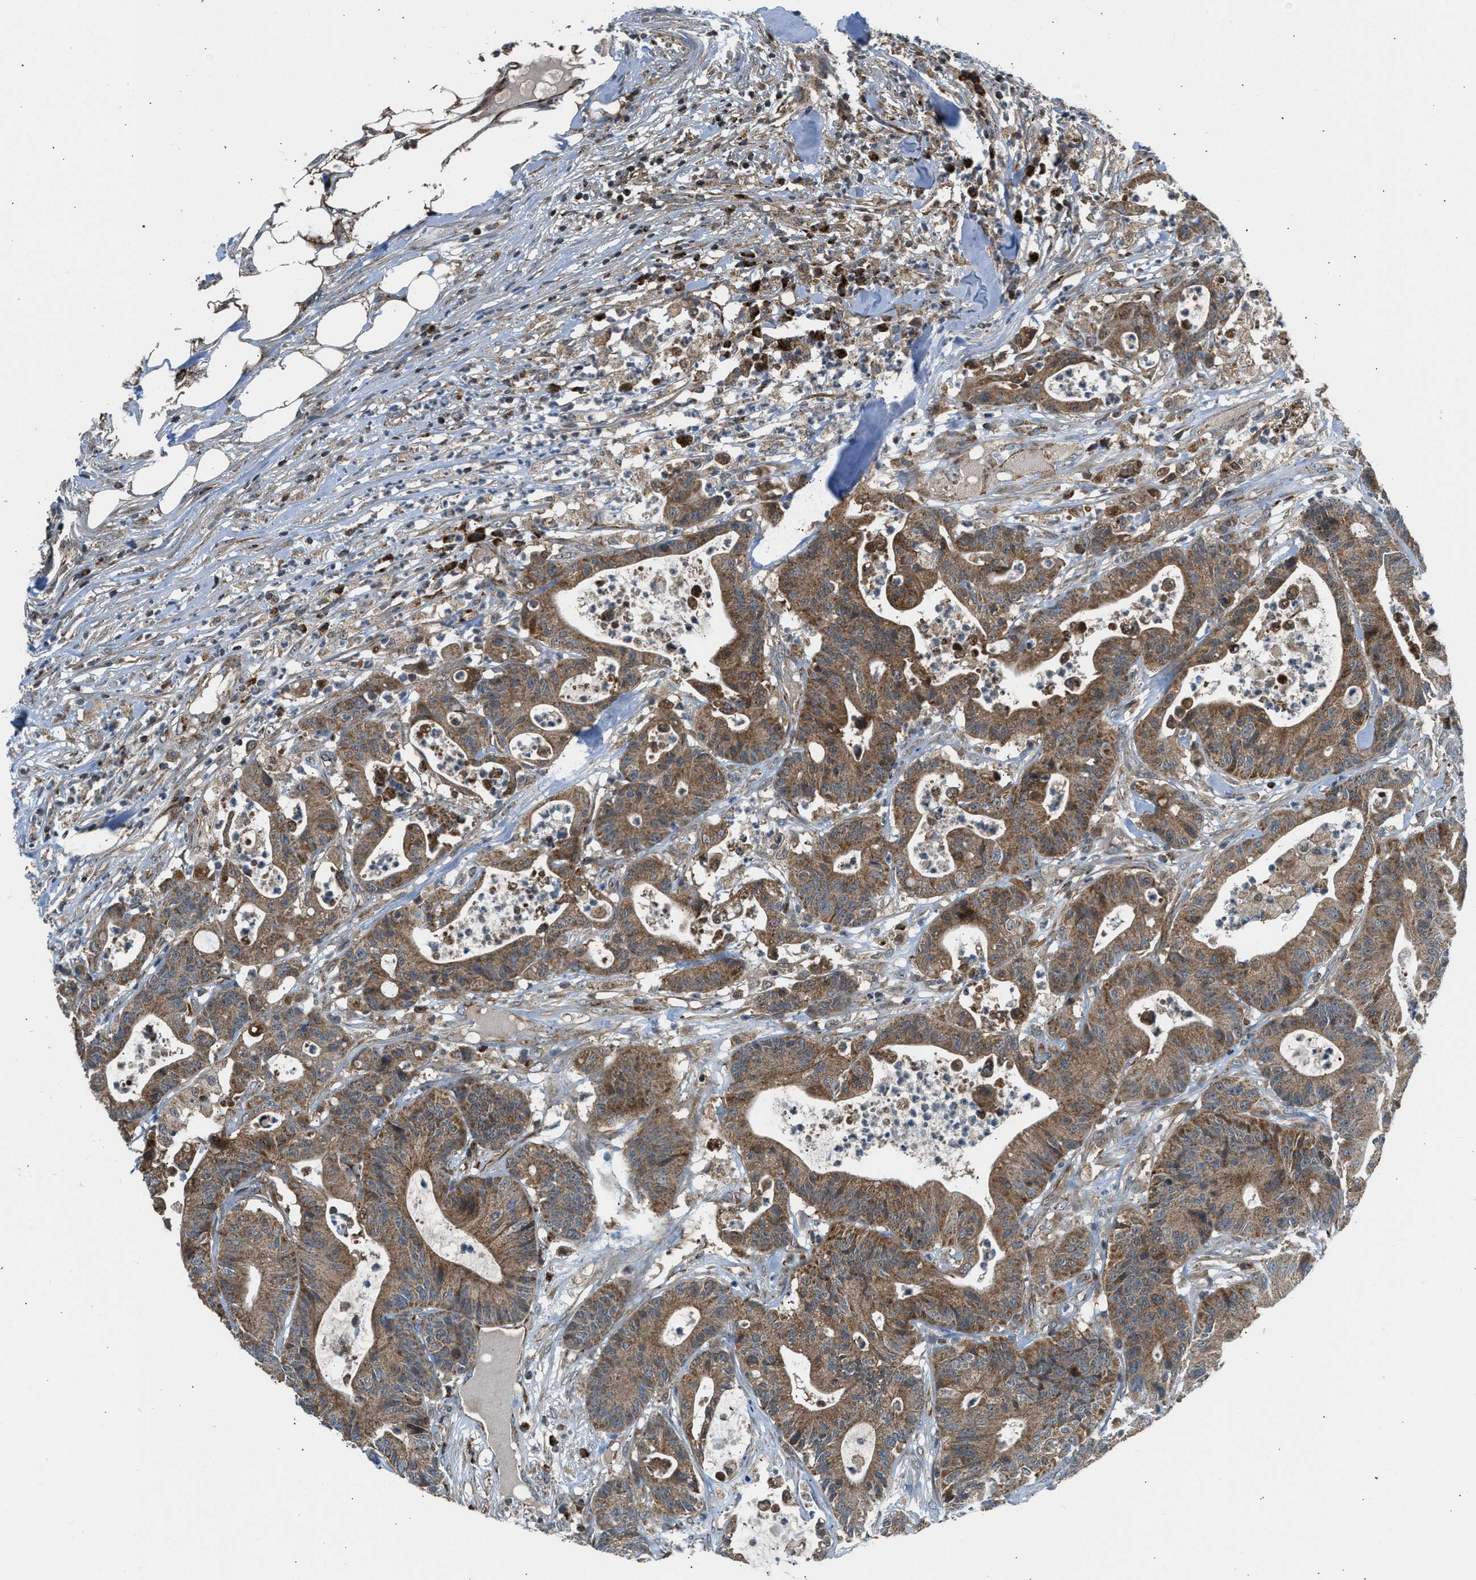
{"staining": {"intensity": "moderate", "quantity": ">75%", "location": "cytoplasmic/membranous"}, "tissue": "colorectal cancer", "cell_type": "Tumor cells", "image_type": "cancer", "snomed": [{"axis": "morphology", "description": "Adenocarcinoma, NOS"}, {"axis": "topography", "description": "Colon"}], "caption": "Immunohistochemical staining of colorectal cancer shows moderate cytoplasmic/membranous protein staining in approximately >75% of tumor cells.", "gene": "SESN2", "patient": {"sex": "female", "age": 84}}